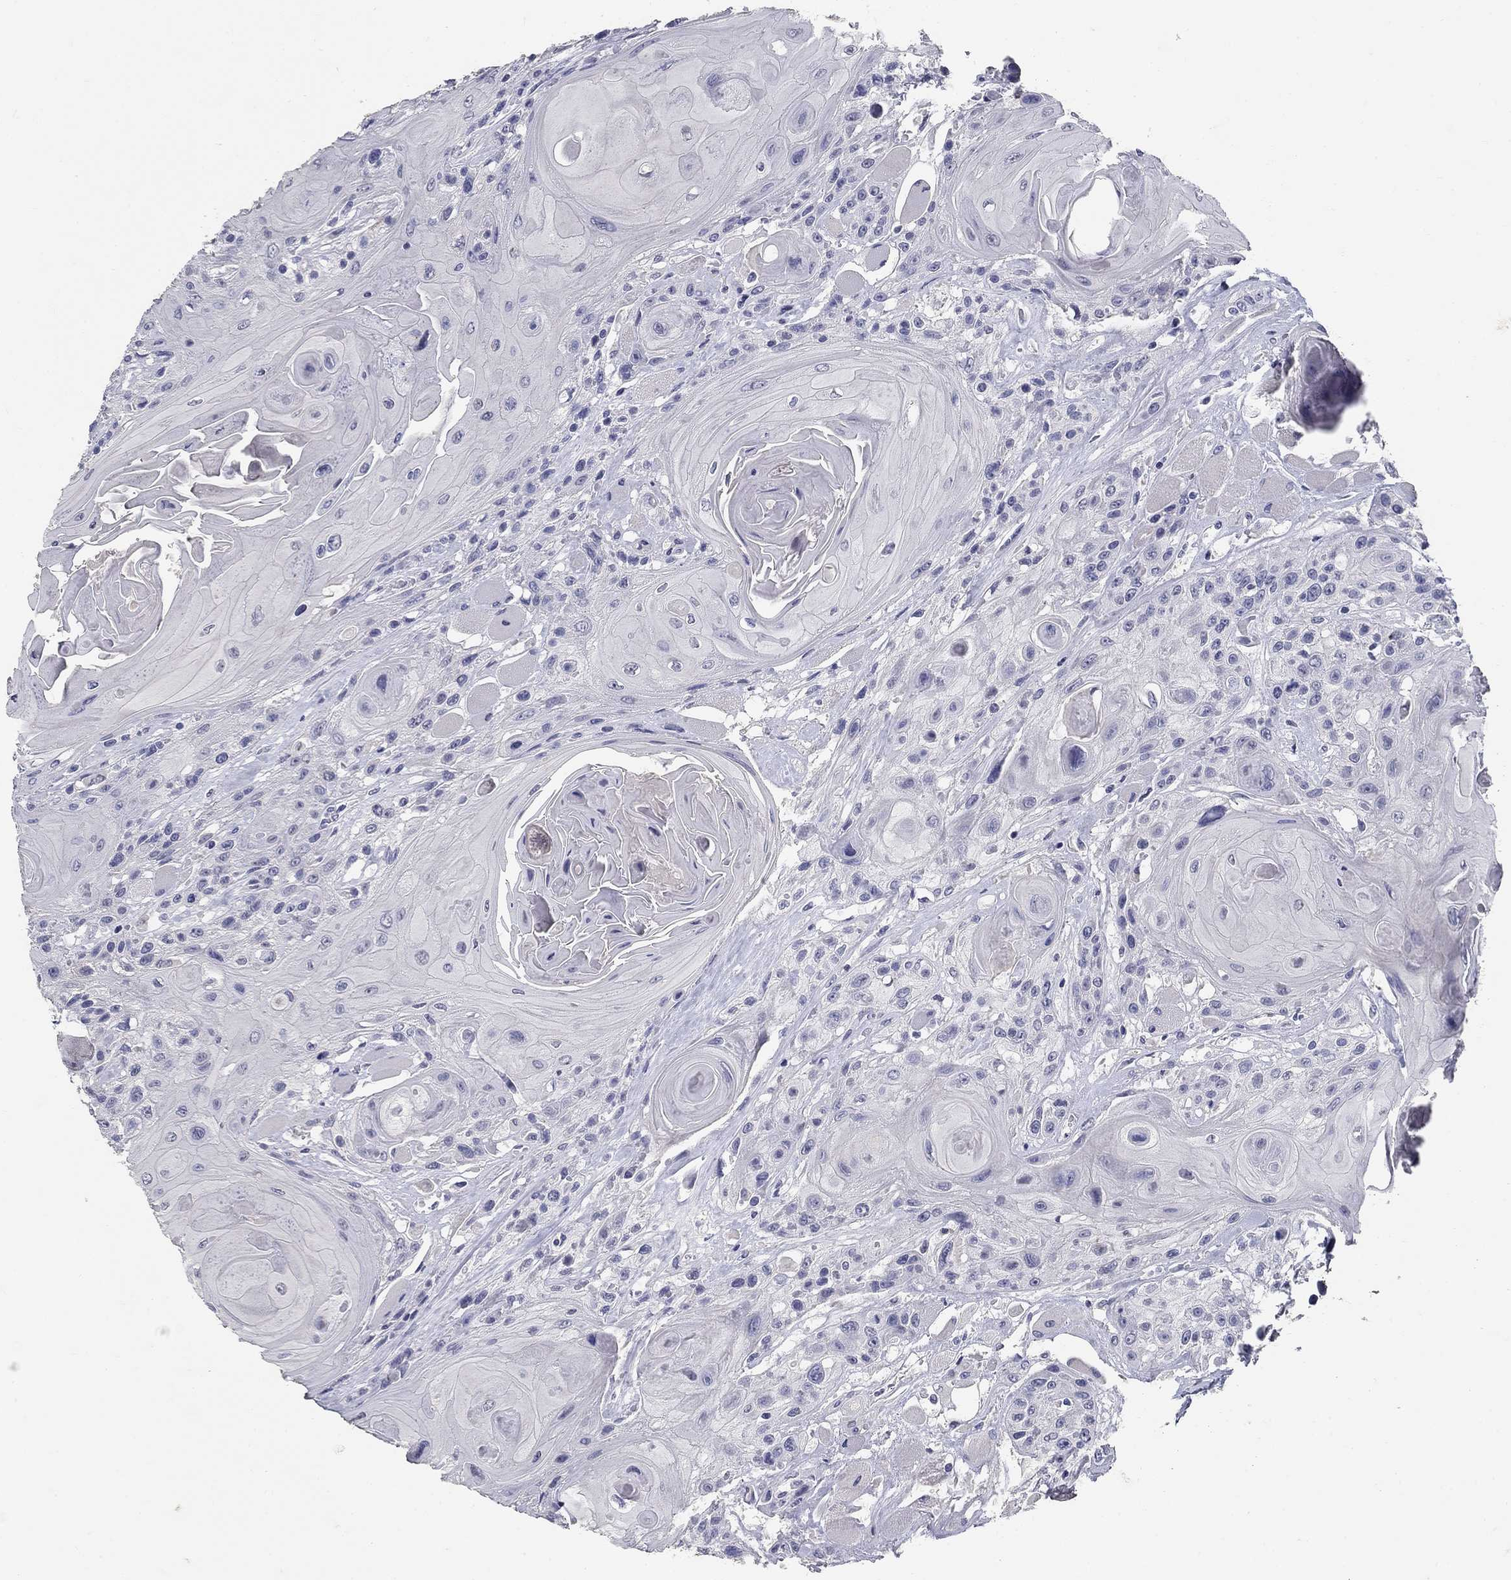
{"staining": {"intensity": "negative", "quantity": "none", "location": "none"}, "tissue": "head and neck cancer", "cell_type": "Tumor cells", "image_type": "cancer", "snomed": [{"axis": "morphology", "description": "Squamous cell carcinoma, NOS"}, {"axis": "topography", "description": "Head-Neck"}], "caption": "Immunohistochemical staining of human head and neck cancer shows no significant expression in tumor cells.", "gene": "POMC", "patient": {"sex": "female", "age": 59}}